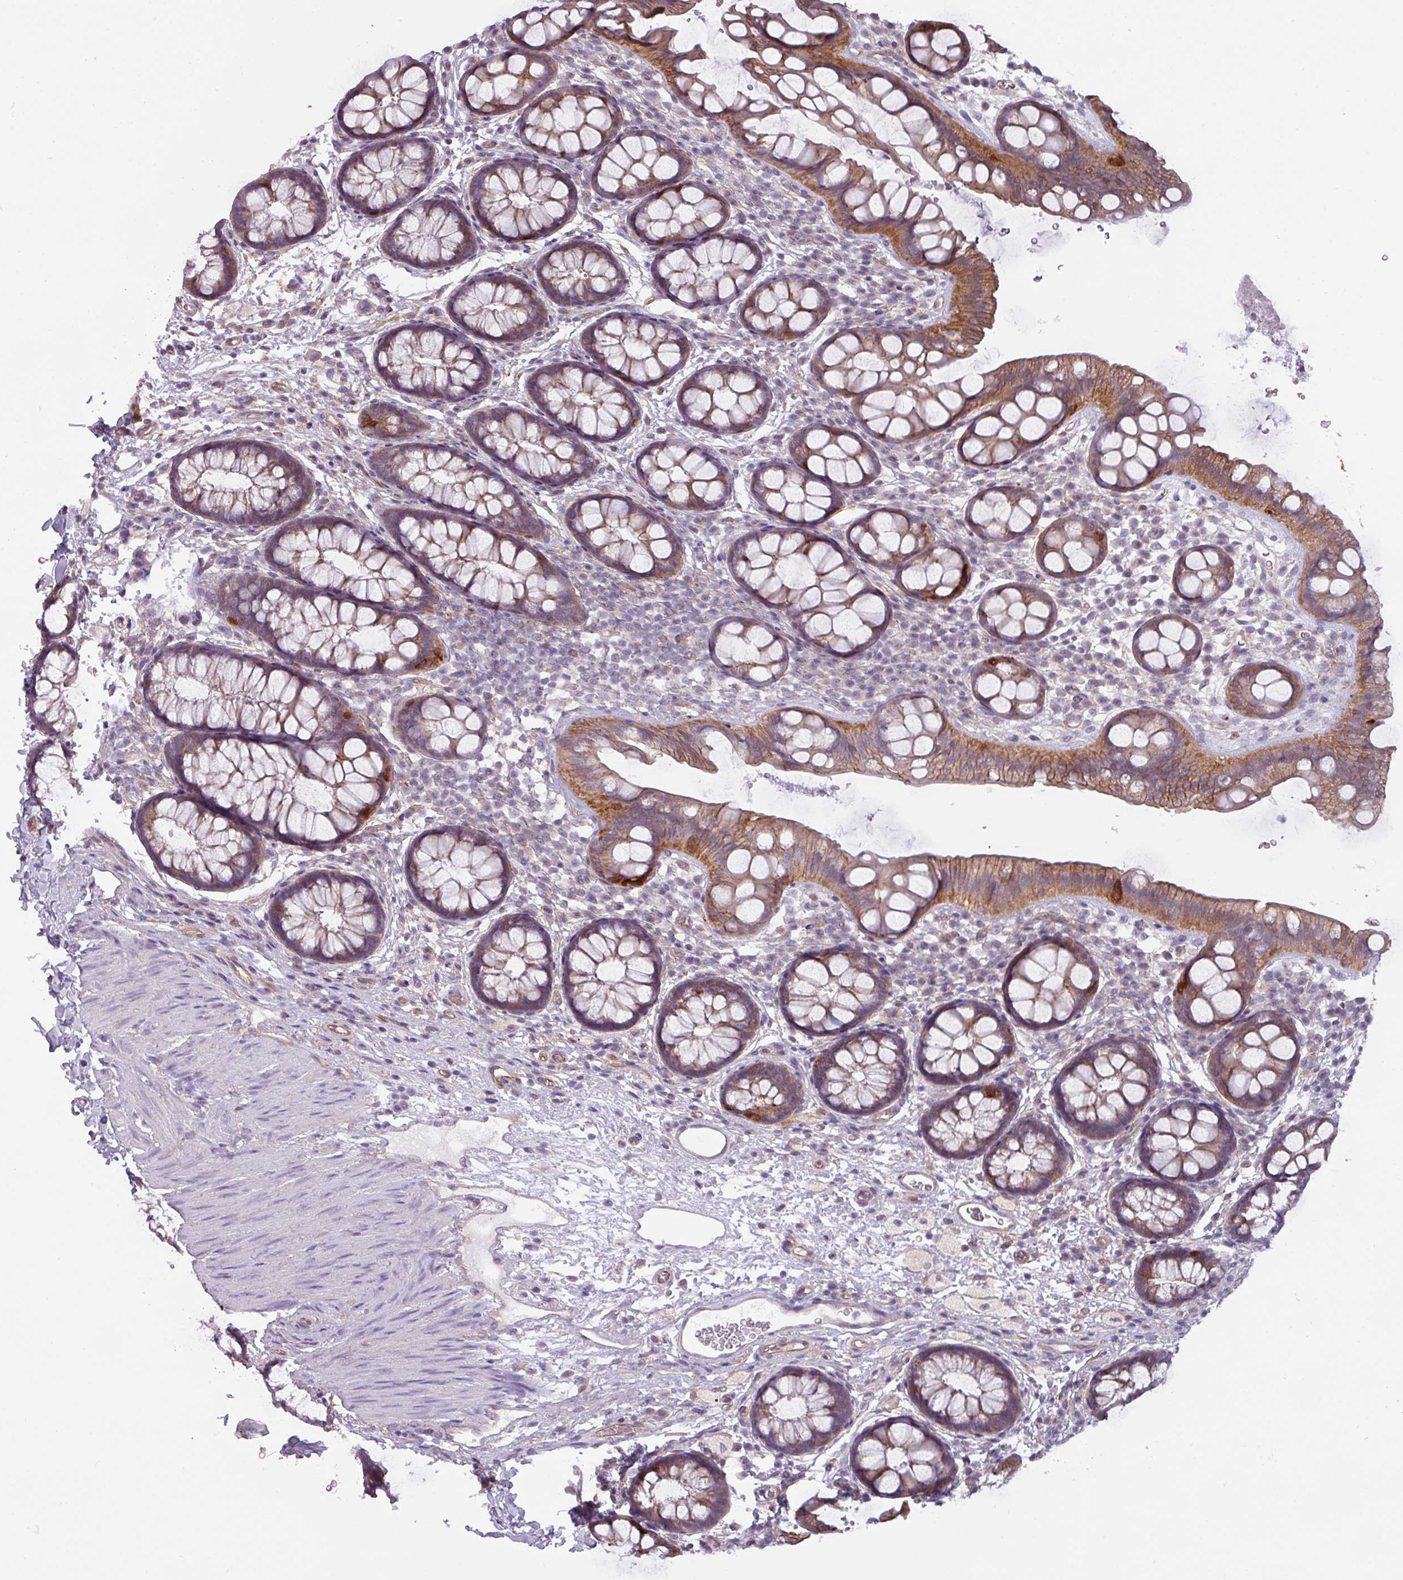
{"staining": {"intensity": "moderate", "quantity": ">75%", "location": "cytoplasmic/membranous"}, "tissue": "rectum", "cell_type": "Glandular cells", "image_type": "normal", "snomed": [{"axis": "morphology", "description": "Normal tissue, NOS"}, {"axis": "topography", "description": "Rectum"}, {"axis": "topography", "description": "Peripheral nerve tissue"}], "caption": "IHC photomicrograph of unremarkable rectum: rectum stained using immunohistochemistry reveals medium levels of moderate protein expression localized specifically in the cytoplasmic/membranous of glandular cells, appearing as a cytoplasmic/membranous brown color.", "gene": "BUD23", "patient": {"sex": "female", "age": 69}}